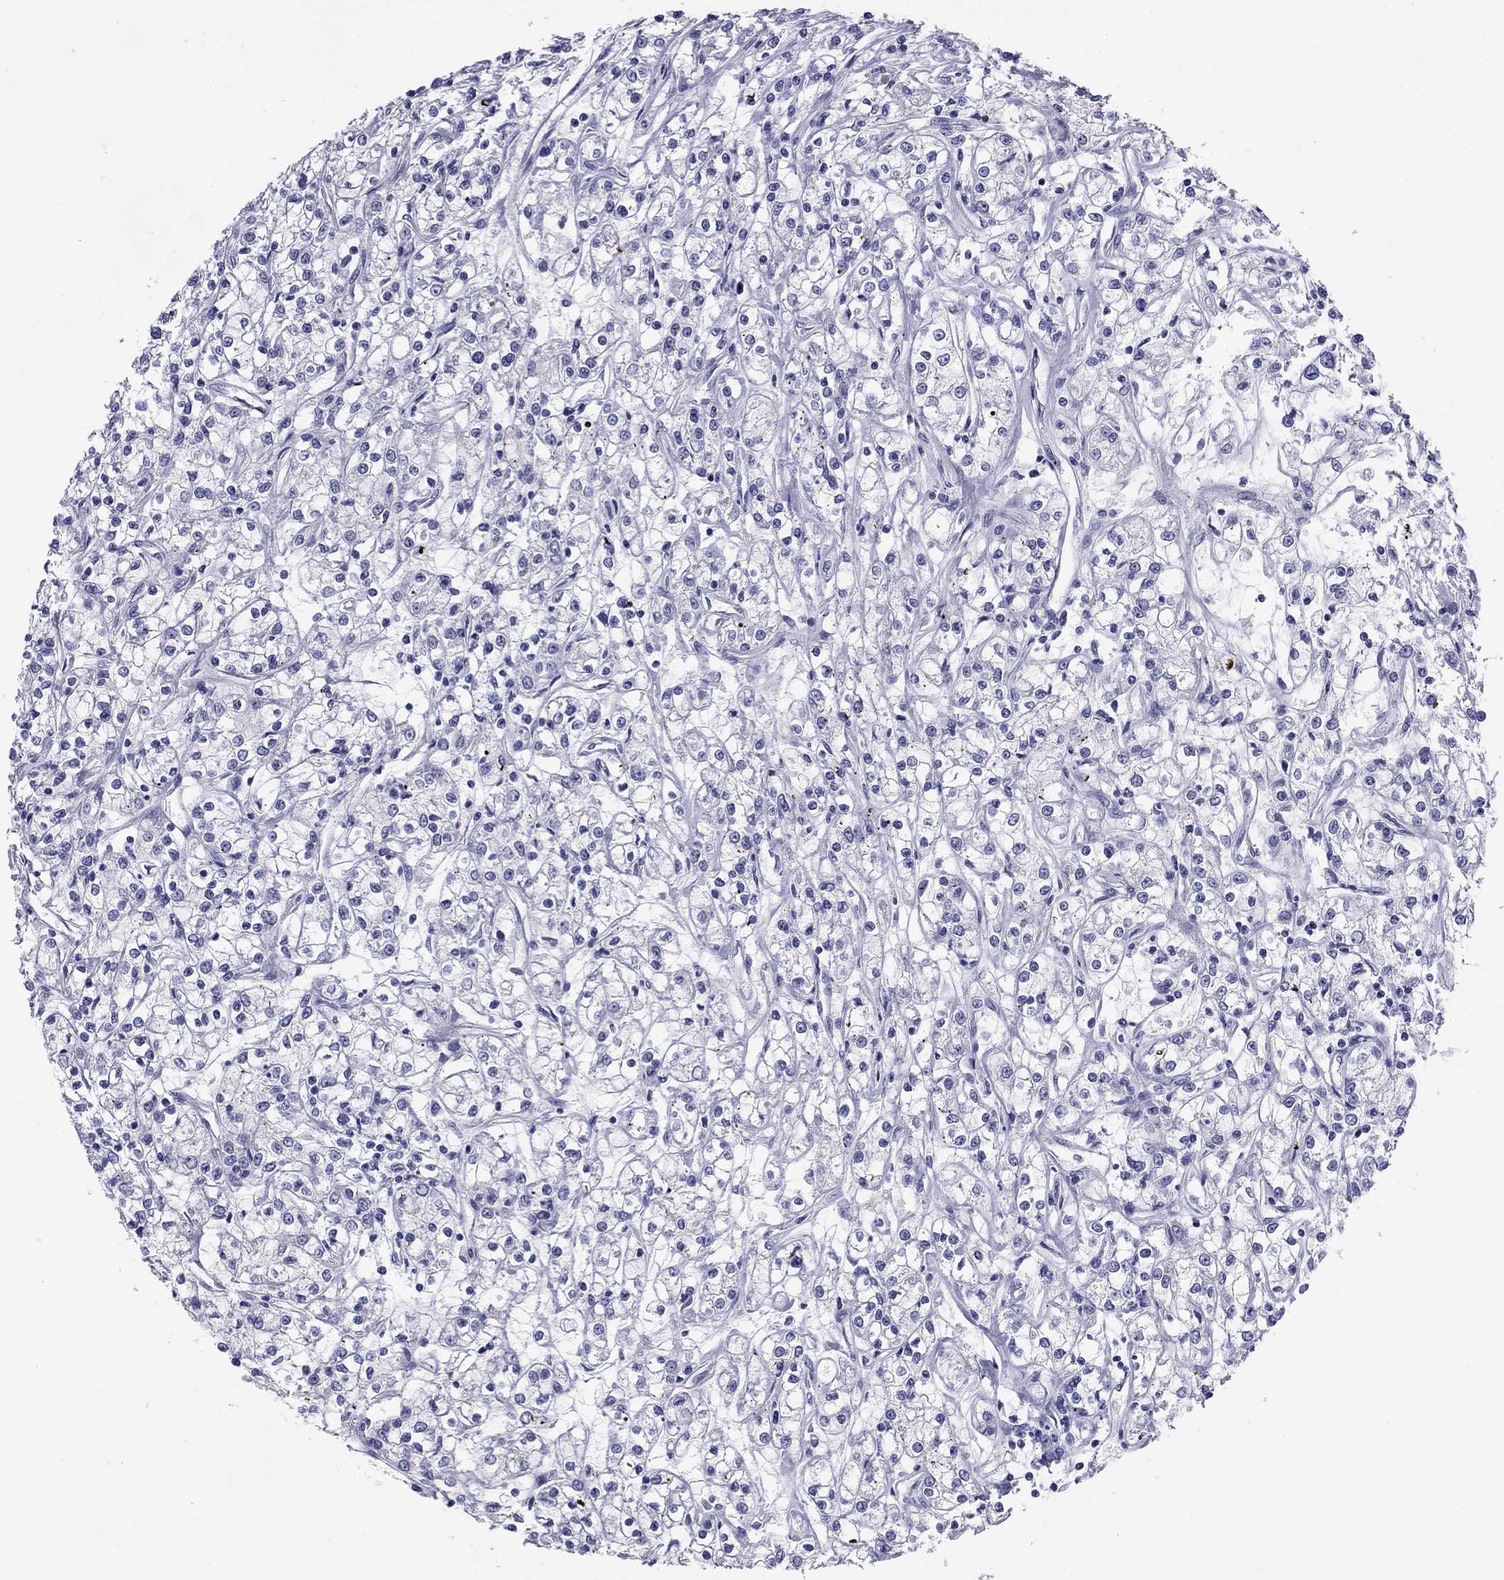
{"staining": {"intensity": "negative", "quantity": "none", "location": "none"}, "tissue": "renal cancer", "cell_type": "Tumor cells", "image_type": "cancer", "snomed": [{"axis": "morphology", "description": "Adenocarcinoma, NOS"}, {"axis": "topography", "description": "Kidney"}], "caption": "A micrograph of human renal cancer (adenocarcinoma) is negative for staining in tumor cells.", "gene": "CMYA5", "patient": {"sex": "female", "age": 59}}